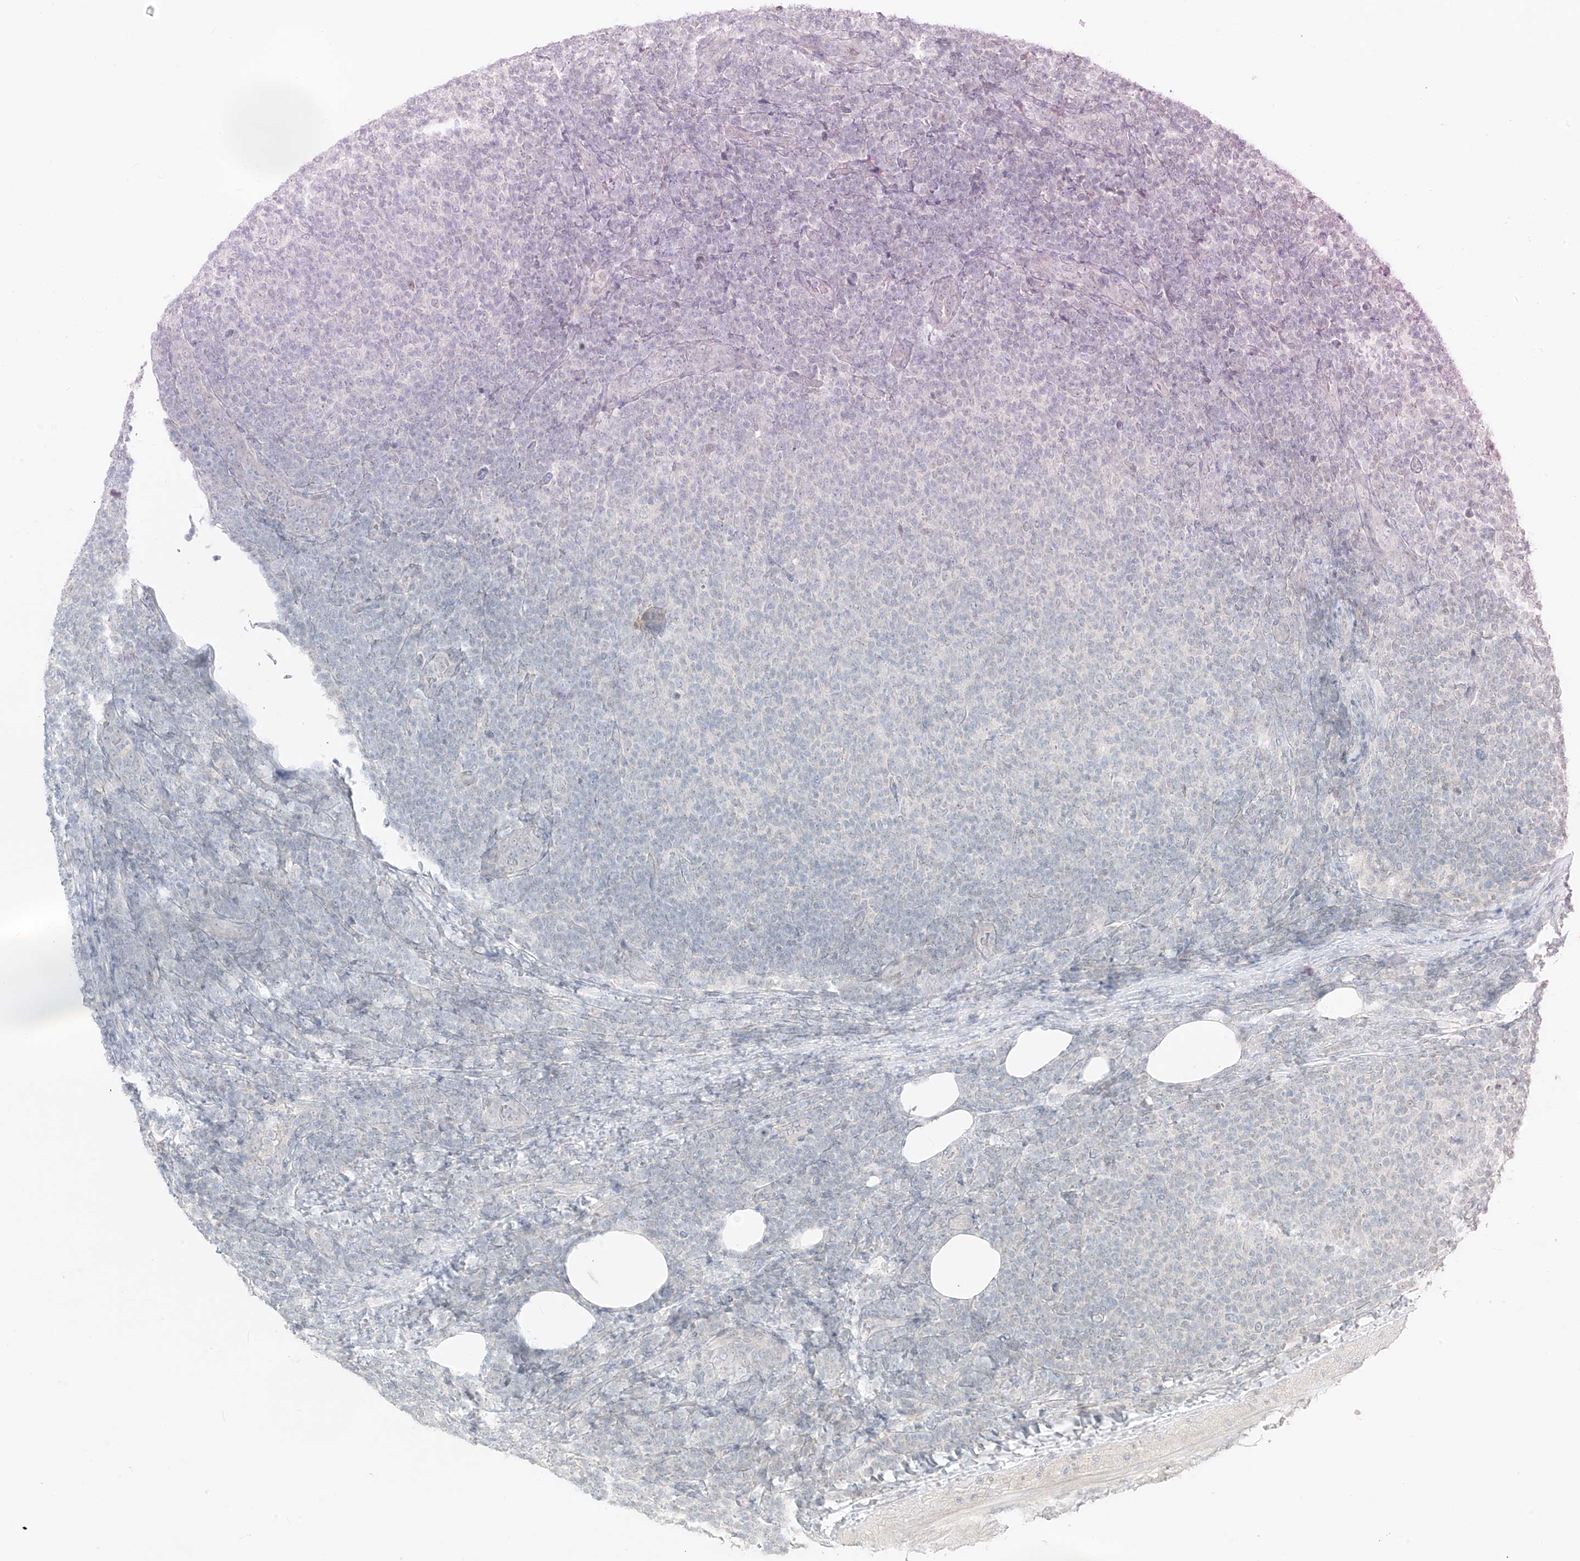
{"staining": {"intensity": "negative", "quantity": "none", "location": "none"}, "tissue": "lymphoma", "cell_type": "Tumor cells", "image_type": "cancer", "snomed": [{"axis": "morphology", "description": "Malignant lymphoma, non-Hodgkin's type, Low grade"}, {"axis": "topography", "description": "Lymph node"}], "caption": "Immunohistochemical staining of human malignant lymphoma, non-Hodgkin's type (low-grade) exhibits no significant staining in tumor cells.", "gene": "OSBPL7", "patient": {"sex": "male", "age": 66}}